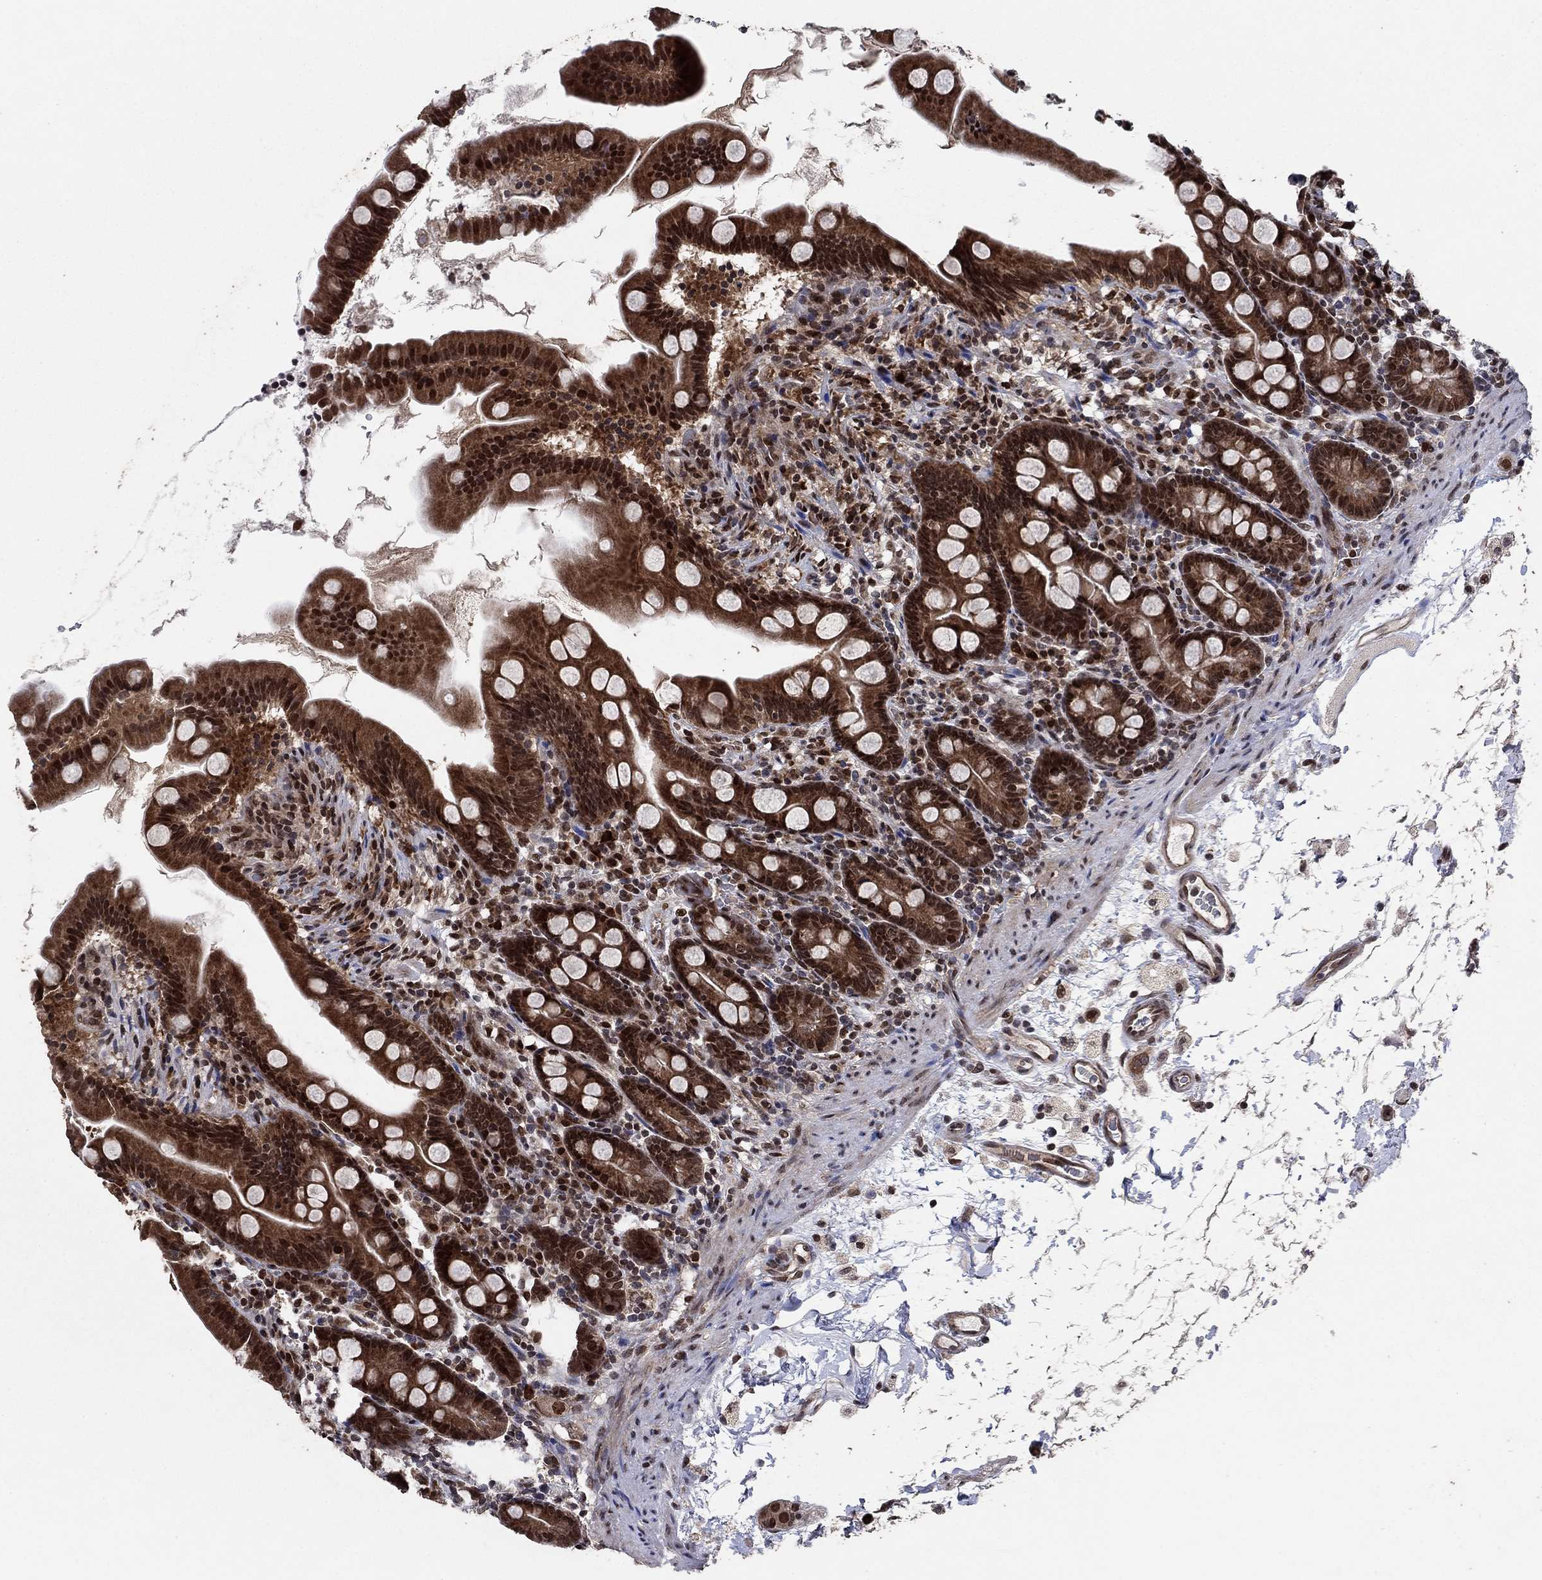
{"staining": {"intensity": "strong", "quantity": "25%-75%", "location": "cytoplasmic/membranous,nuclear"}, "tissue": "small intestine", "cell_type": "Glandular cells", "image_type": "normal", "snomed": [{"axis": "morphology", "description": "Normal tissue, NOS"}, {"axis": "topography", "description": "Small intestine"}], "caption": "Glandular cells reveal strong cytoplasmic/membranous,nuclear expression in approximately 25%-75% of cells in unremarkable small intestine.", "gene": "PRICKLE4", "patient": {"sex": "female", "age": 44}}